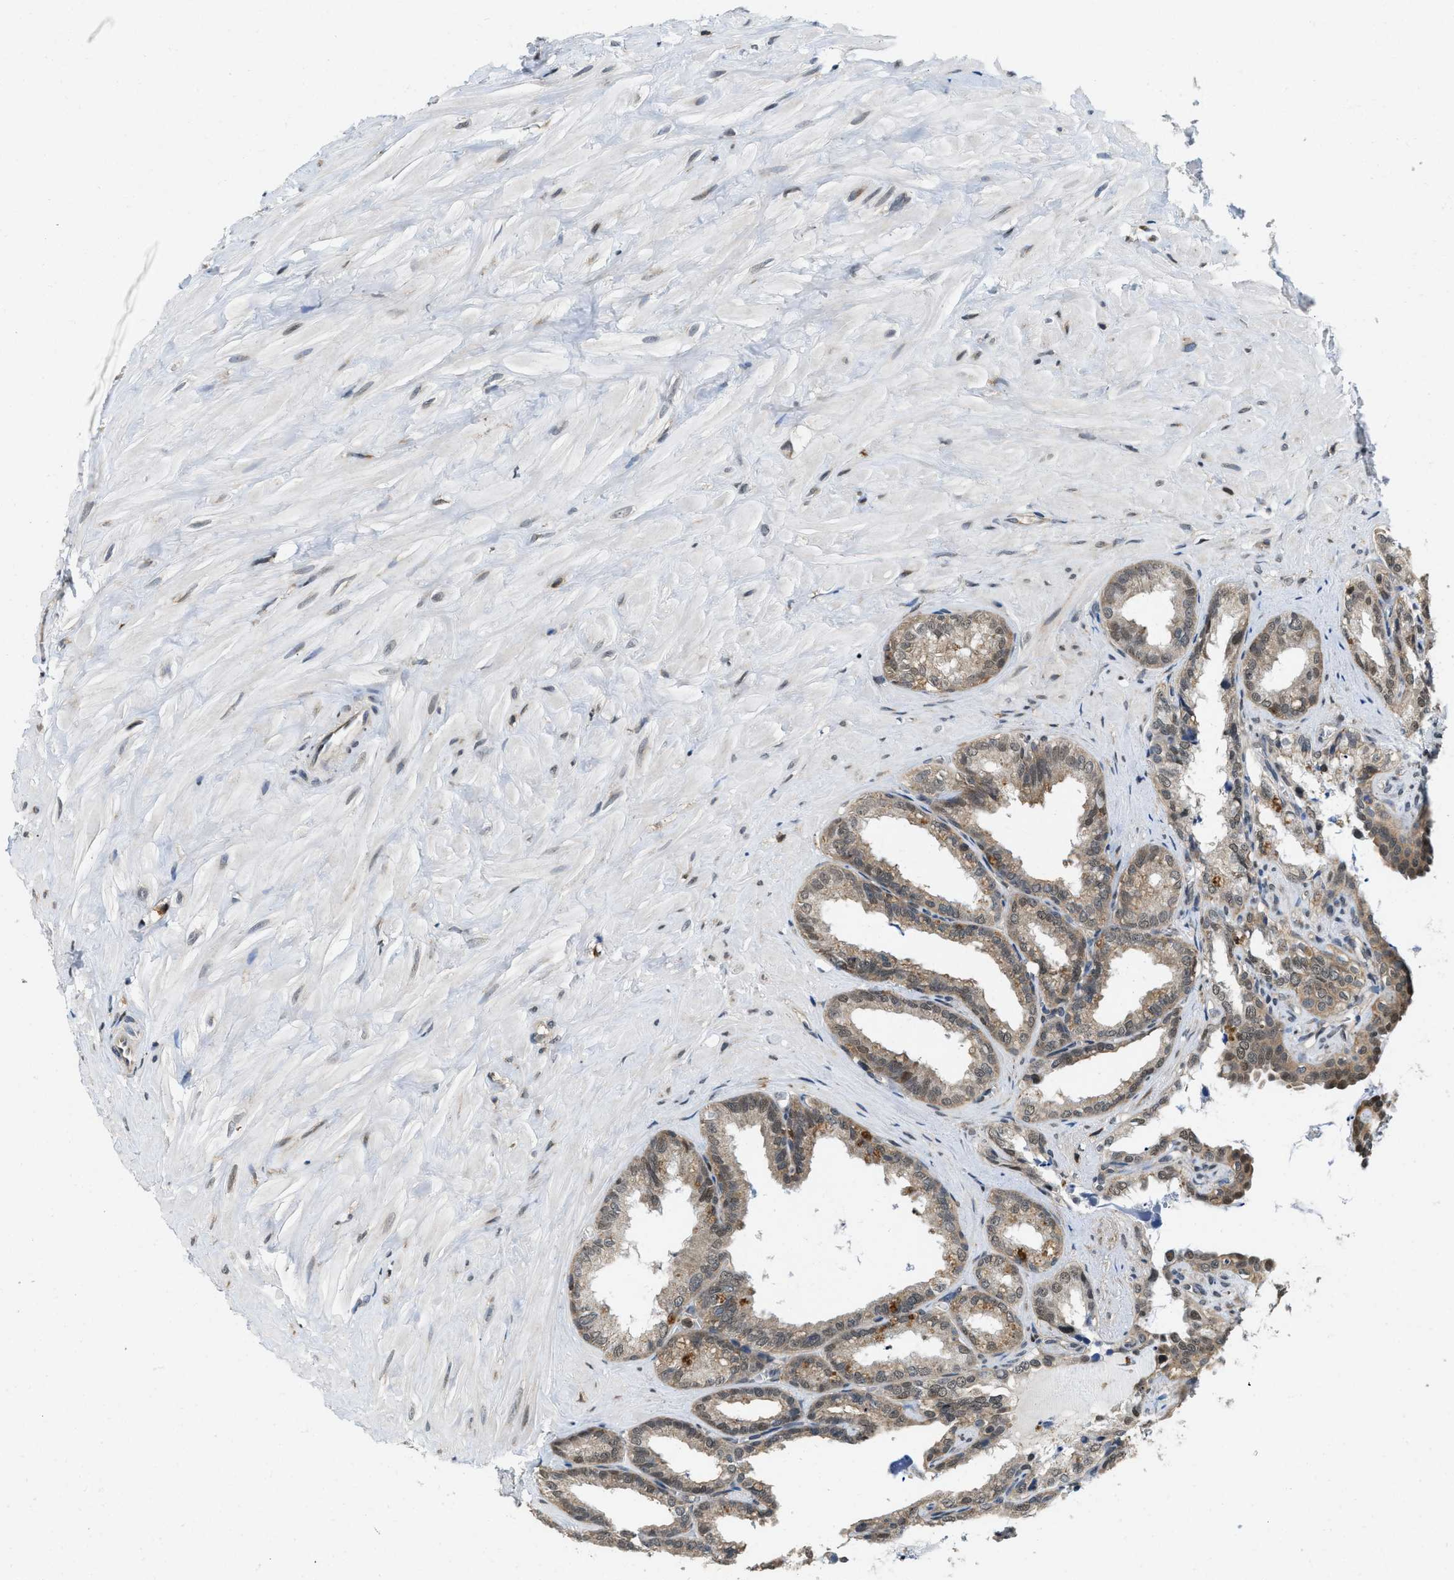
{"staining": {"intensity": "weak", "quantity": "25%-75%", "location": "cytoplasmic/membranous"}, "tissue": "seminal vesicle", "cell_type": "Glandular cells", "image_type": "normal", "snomed": [{"axis": "morphology", "description": "Normal tissue, NOS"}, {"axis": "topography", "description": "Seminal veicle"}], "caption": "High-magnification brightfield microscopy of normal seminal vesicle stained with DAB (3,3'-diaminobenzidine) (brown) and counterstained with hematoxylin (blue). glandular cells exhibit weak cytoplasmic/membranous expression is appreciated in approximately25%-75% of cells.", "gene": "ATF7IP", "patient": {"sex": "male", "age": 64}}